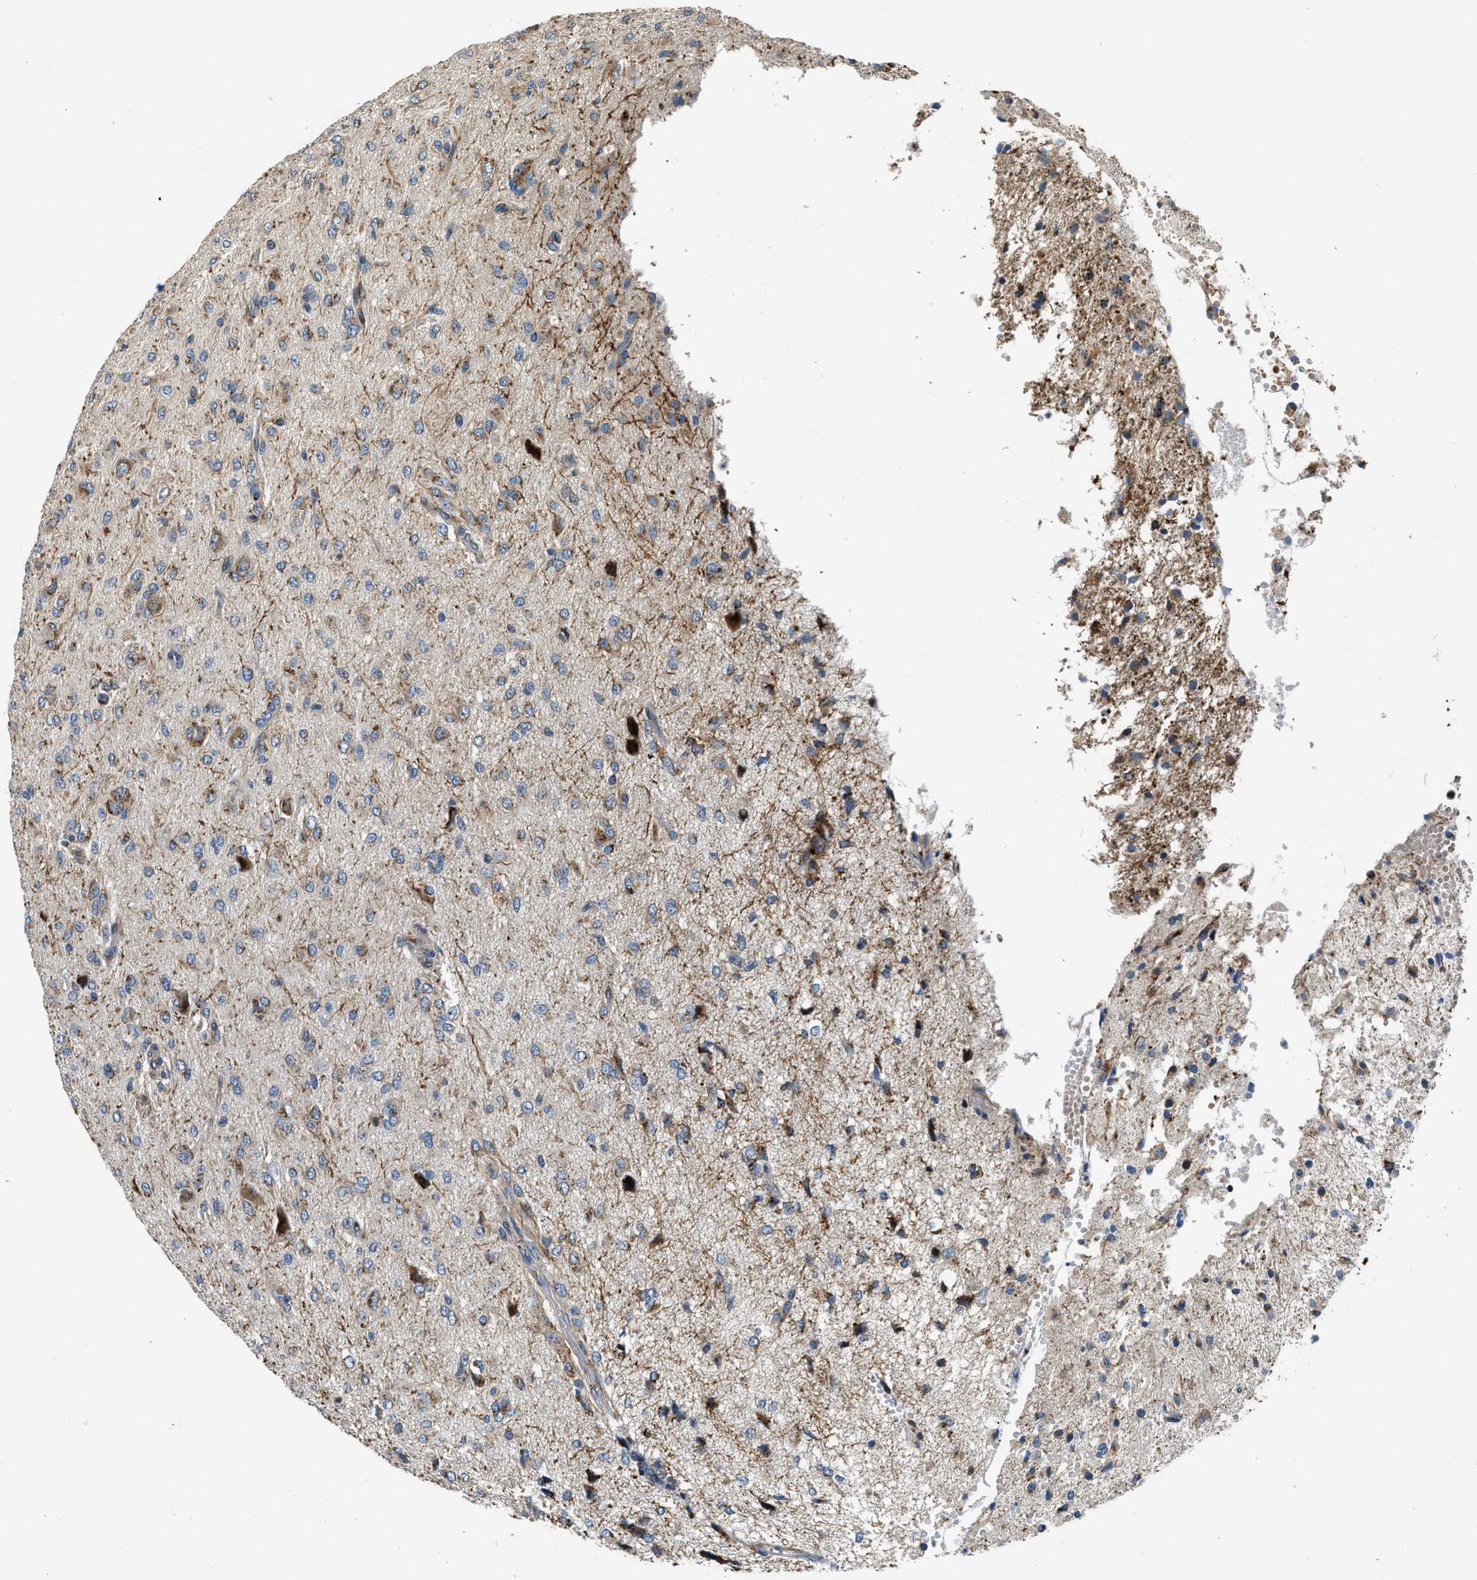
{"staining": {"intensity": "weak", "quantity": "<25%", "location": "cytoplasmic/membranous"}, "tissue": "glioma", "cell_type": "Tumor cells", "image_type": "cancer", "snomed": [{"axis": "morphology", "description": "Glioma, malignant, High grade"}, {"axis": "topography", "description": "Brain"}], "caption": "Glioma stained for a protein using immunohistochemistry (IHC) exhibits no staining tumor cells.", "gene": "FUT8", "patient": {"sex": "female", "age": 59}}